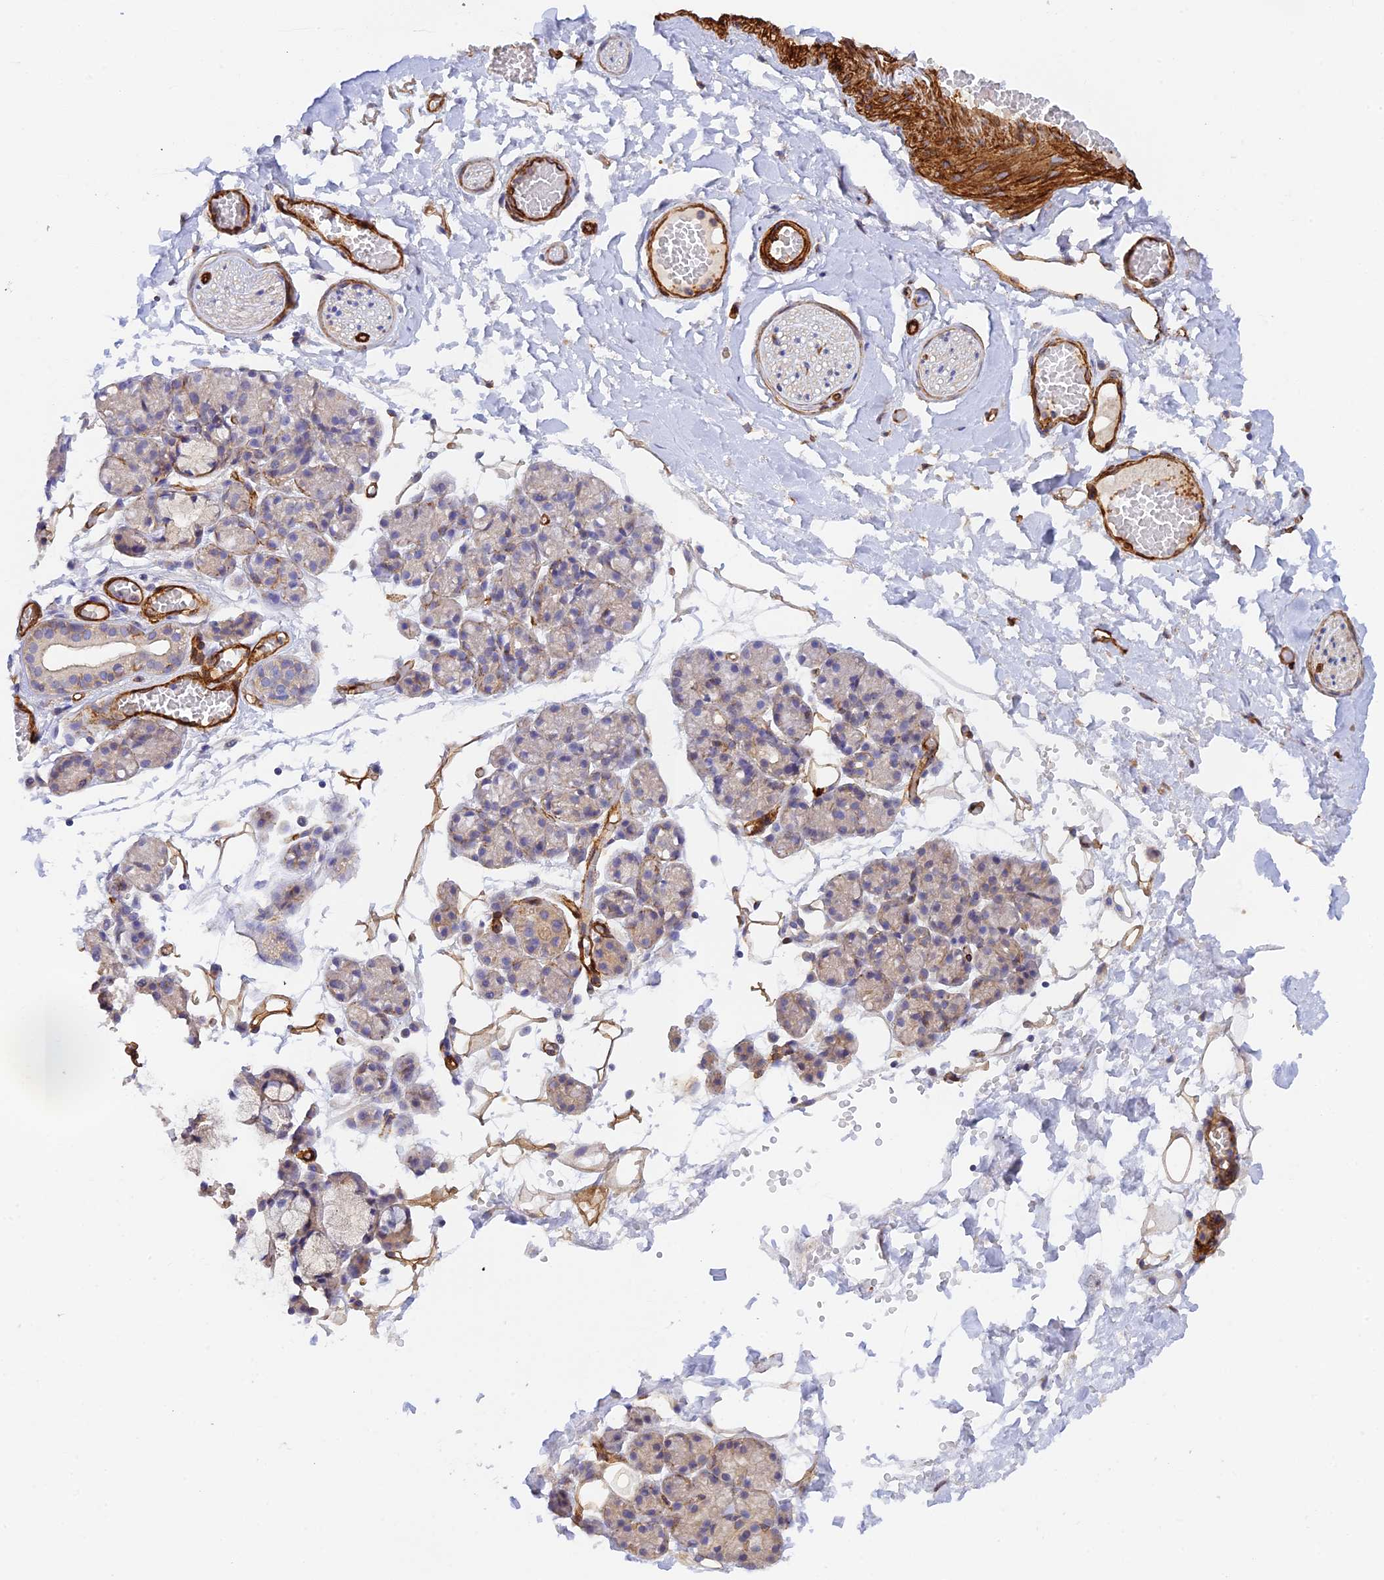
{"staining": {"intensity": "negative", "quantity": "none", "location": "none"}, "tissue": "salivary gland", "cell_type": "Glandular cells", "image_type": "normal", "snomed": [{"axis": "morphology", "description": "Normal tissue, NOS"}, {"axis": "topography", "description": "Salivary gland"}], "caption": "This is an IHC histopathology image of unremarkable human salivary gland. There is no expression in glandular cells.", "gene": "MYO9A", "patient": {"sex": "male", "age": 63}}